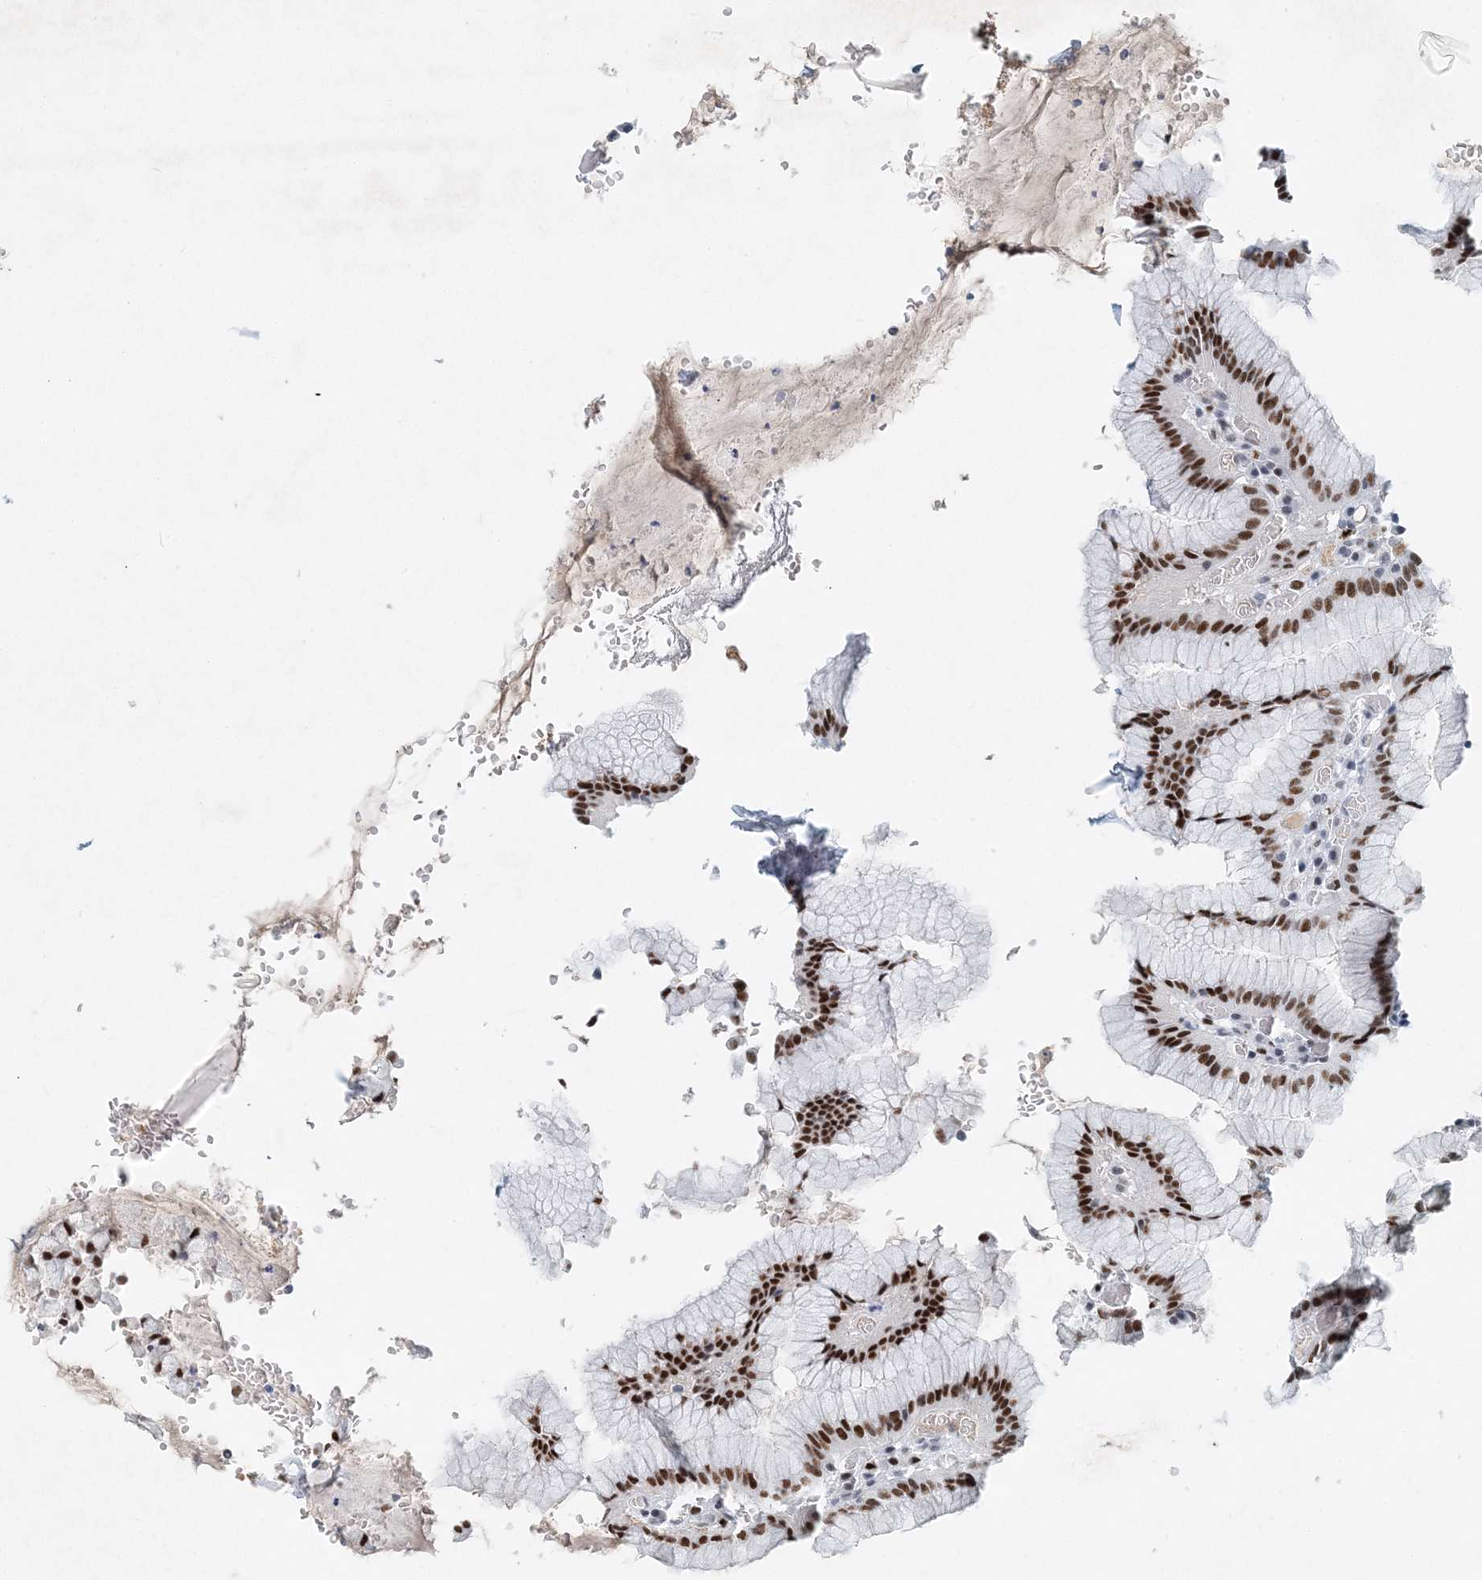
{"staining": {"intensity": "strong", "quantity": "25%-75%", "location": "nuclear"}, "tissue": "stomach", "cell_type": "Glandular cells", "image_type": "normal", "snomed": [{"axis": "morphology", "description": "Normal tissue, NOS"}, {"axis": "topography", "description": "Stomach"}], "caption": "IHC histopathology image of normal stomach: human stomach stained using immunohistochemistry shows high levels of strong protein expression localized specifically in the nuclear of glandular cells, appearing as a nuclear brown color.", "gene": "KPNA4", "patient": {"sex": "male", "age": 55}}